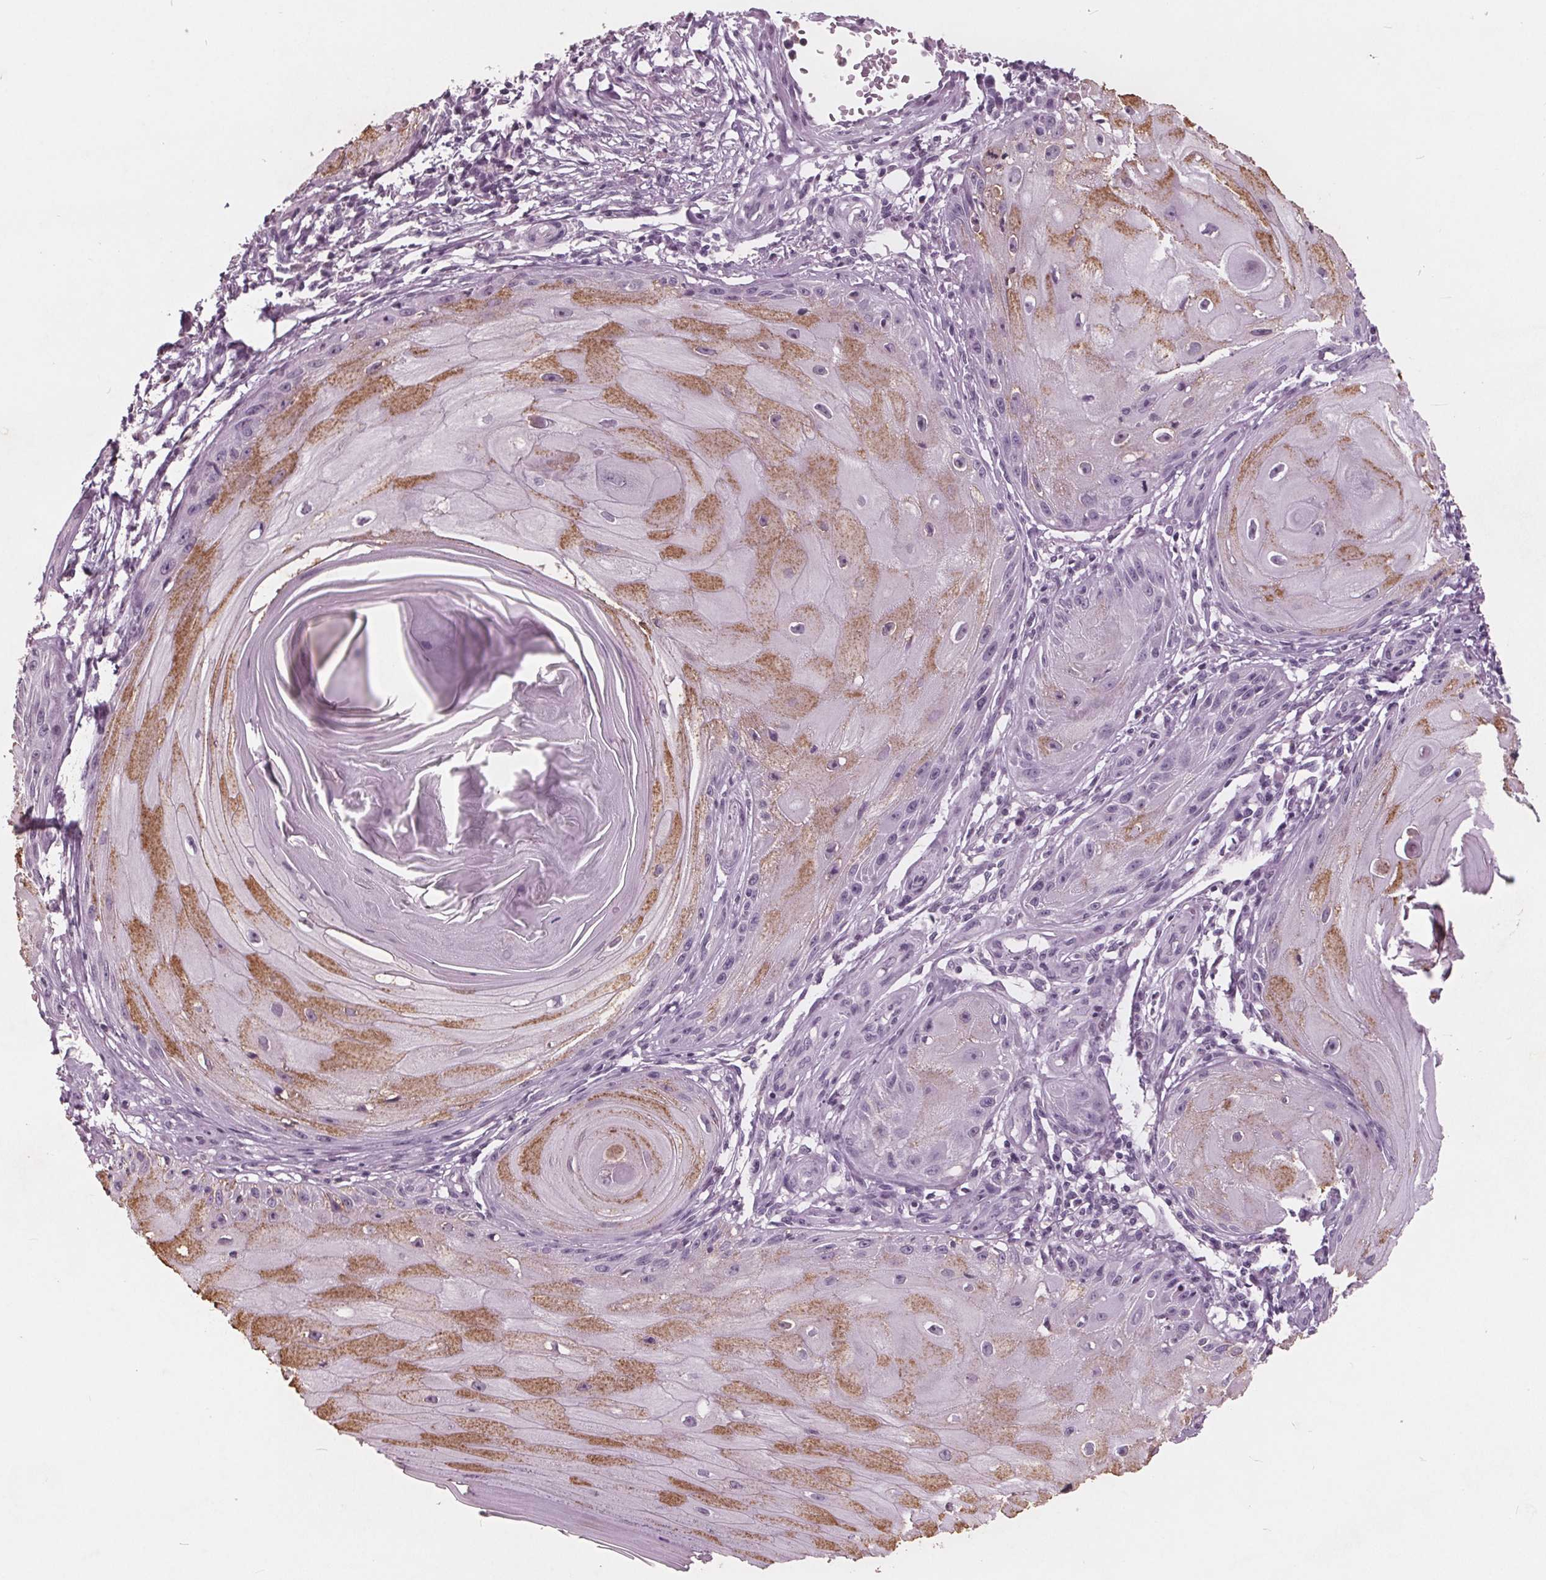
{"staining": {"intensity": "moderate", "quantity": "25%-75%", "location": "cytoplasmic/membranous"}, "tissue": "skin cancer", "cell_type": "Tumor cells", "image_type": "cancer", "snomed": [{"axis": "morphology", "description": "Squamous cell carcinoma, NOS"}, {"axis": "topography", "description": "Skin"}], "caption": "This is an image of IHC staining of skin cancer (squamous cell carcinoma), which shows moderate staining in the cytoplasmic/membranous of tumor cells.", "gene": "PTPN14", "patient": {"sex": "female", "age": 77}}